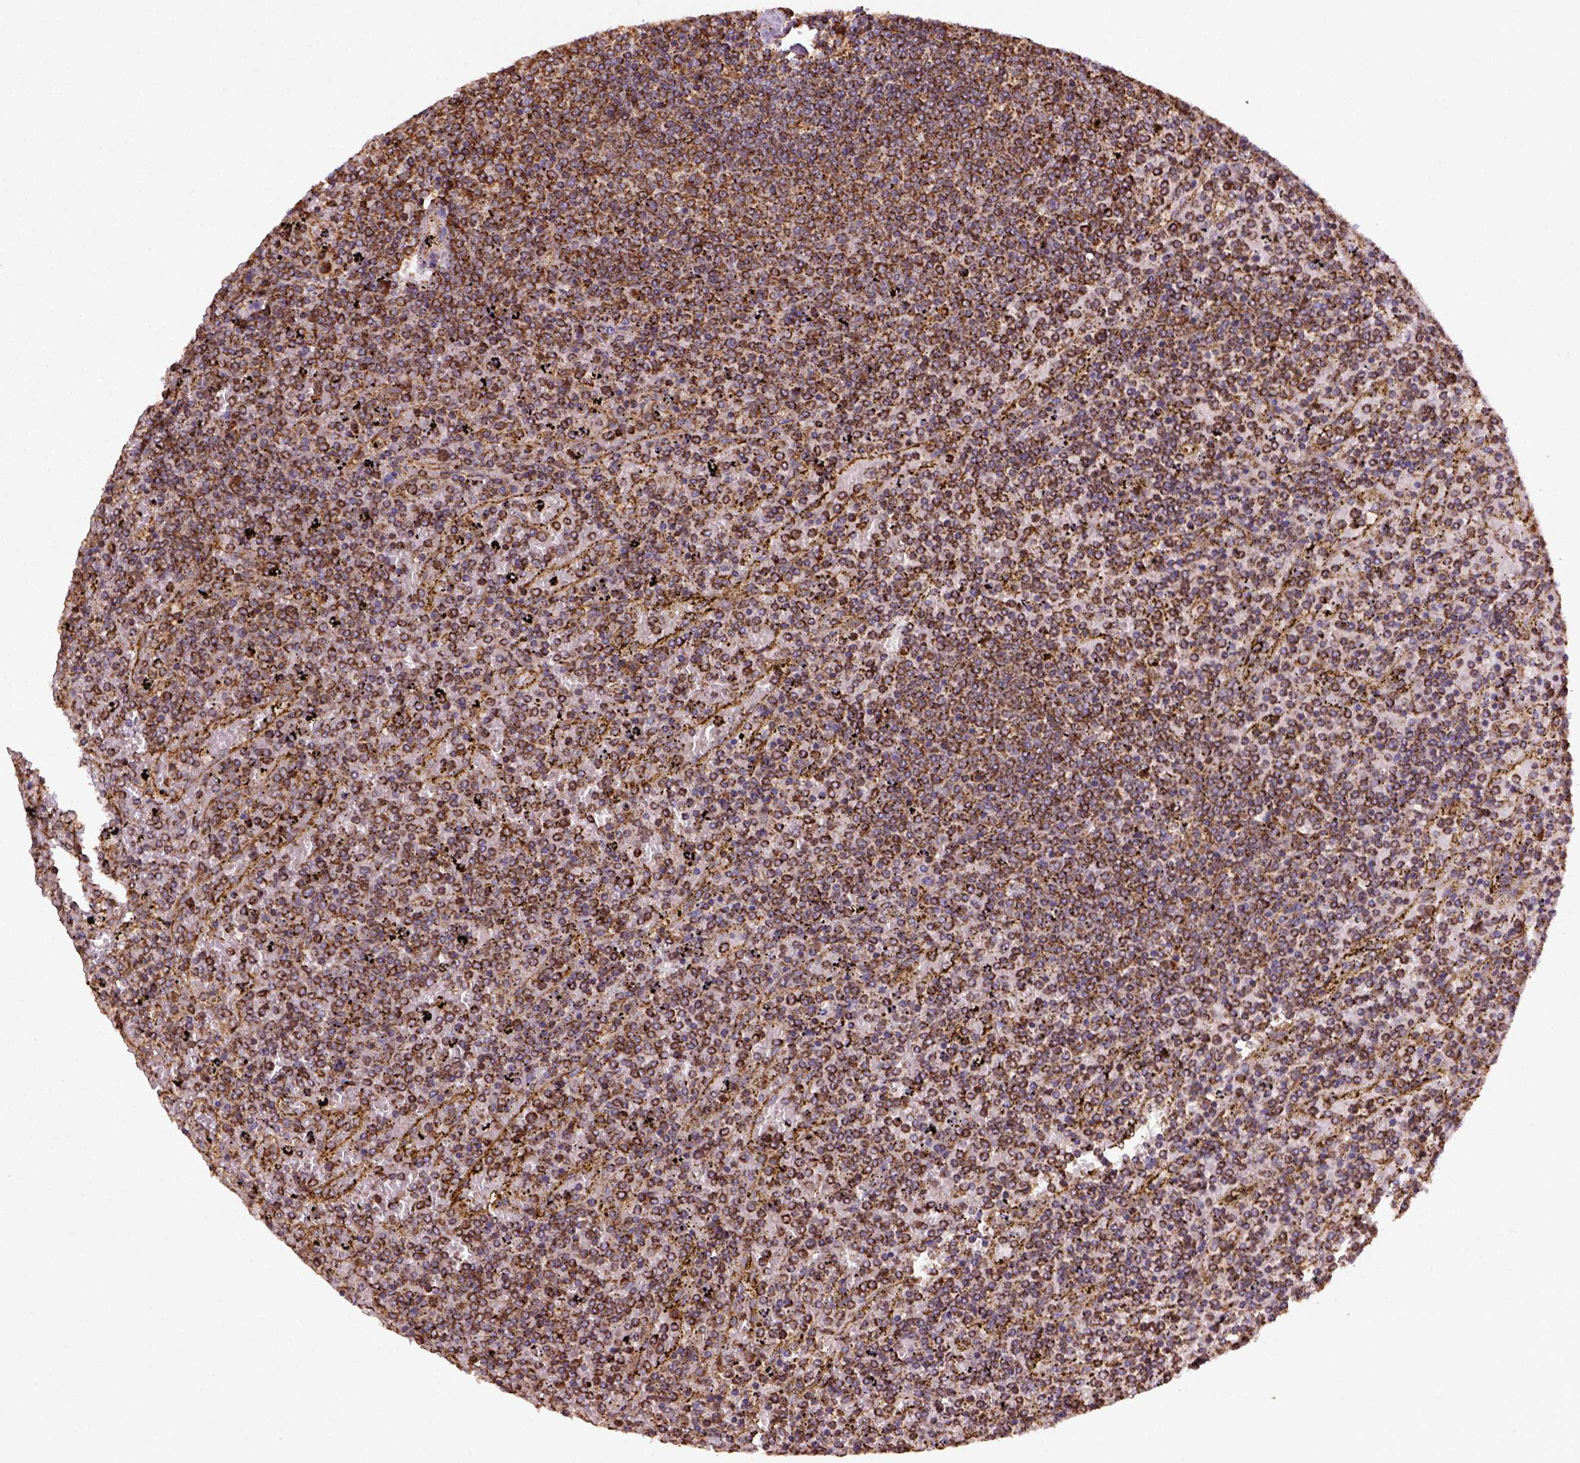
{"staining": {"intensity": "strong", "quantity": ">75%", "location": "cytoplasmic/membranous"}, "tissue": "lymphoma", "cell_type": "Tumor cells", "image_type": "cancer", "snomed": [{"axis": "morphology", "description": "Malignant lymphoma, non-Hodgkin's type, Low grade"}, {"axis": "topography", "description": "Spleen"}], "caption": "This is a micrograph of immunohistochemistry (IHC) staining of lymphoma, which shows strong expression in the cytoplasmic/membranous of tumor cells.", "gene": "MAPK8IP3", "patient": {"sex": "female", "age": 77}}